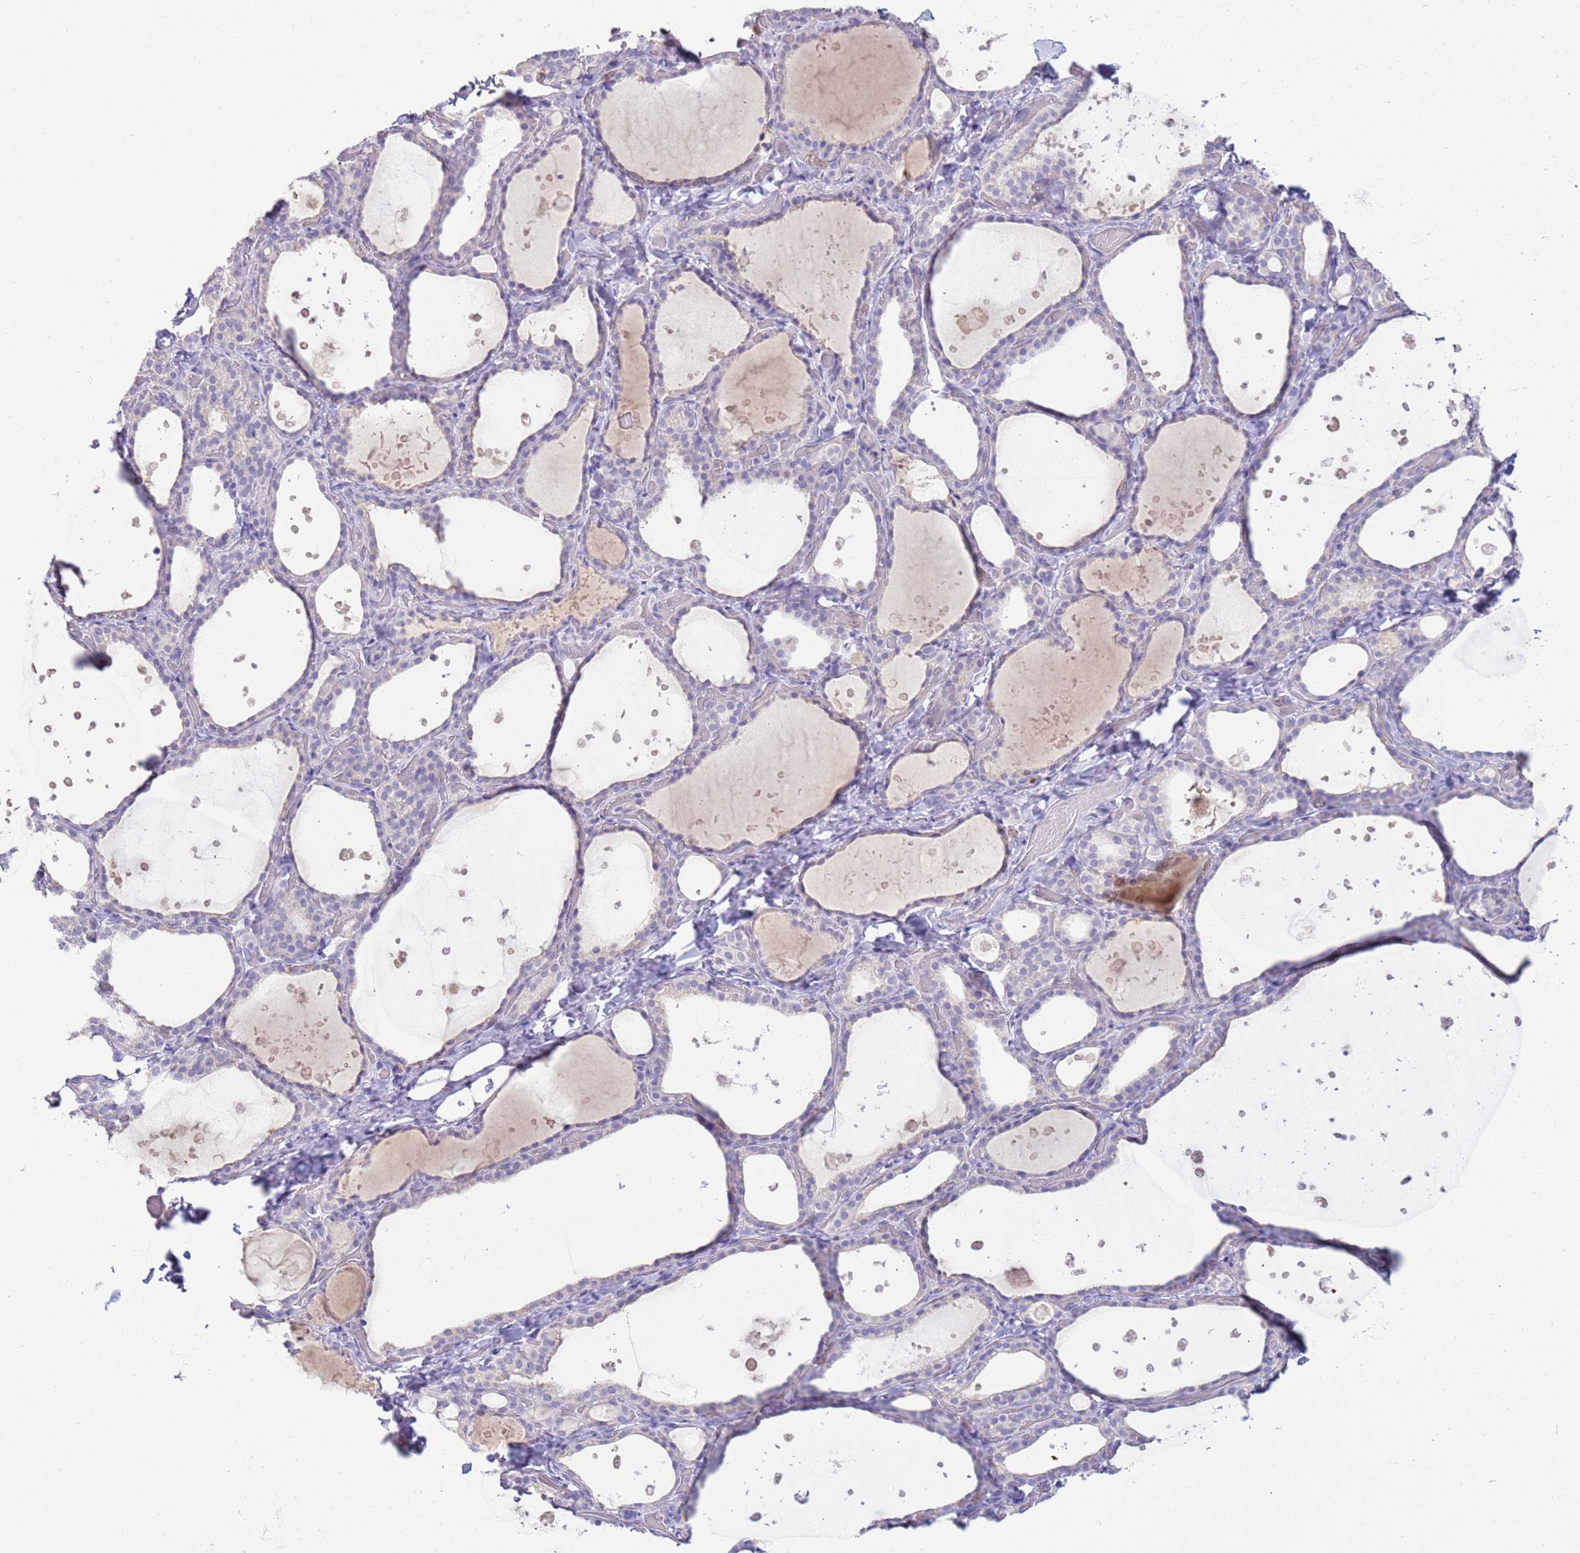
{"staining": {"intensity": "negative", "quantity": "none", "location": "none"}, "tissue": "thyroid gland", "cell_type": "Glandular cells", "image_type": "normal", "snomed": [{"axis": "morphology", "description": "Normal tissue, NOS"}, {"axis": "topography", "description": "Thyroid gland"}], "caption": "DAB immunohistochemical staining of unremarkable thyroid gland displays no significant expression in glandular cells. (Immunohistochemistry (ihc), brightfield microscopy, high magnification).", "gene": "IL2RG", "patient": {"sex": "female", "age": 44}}